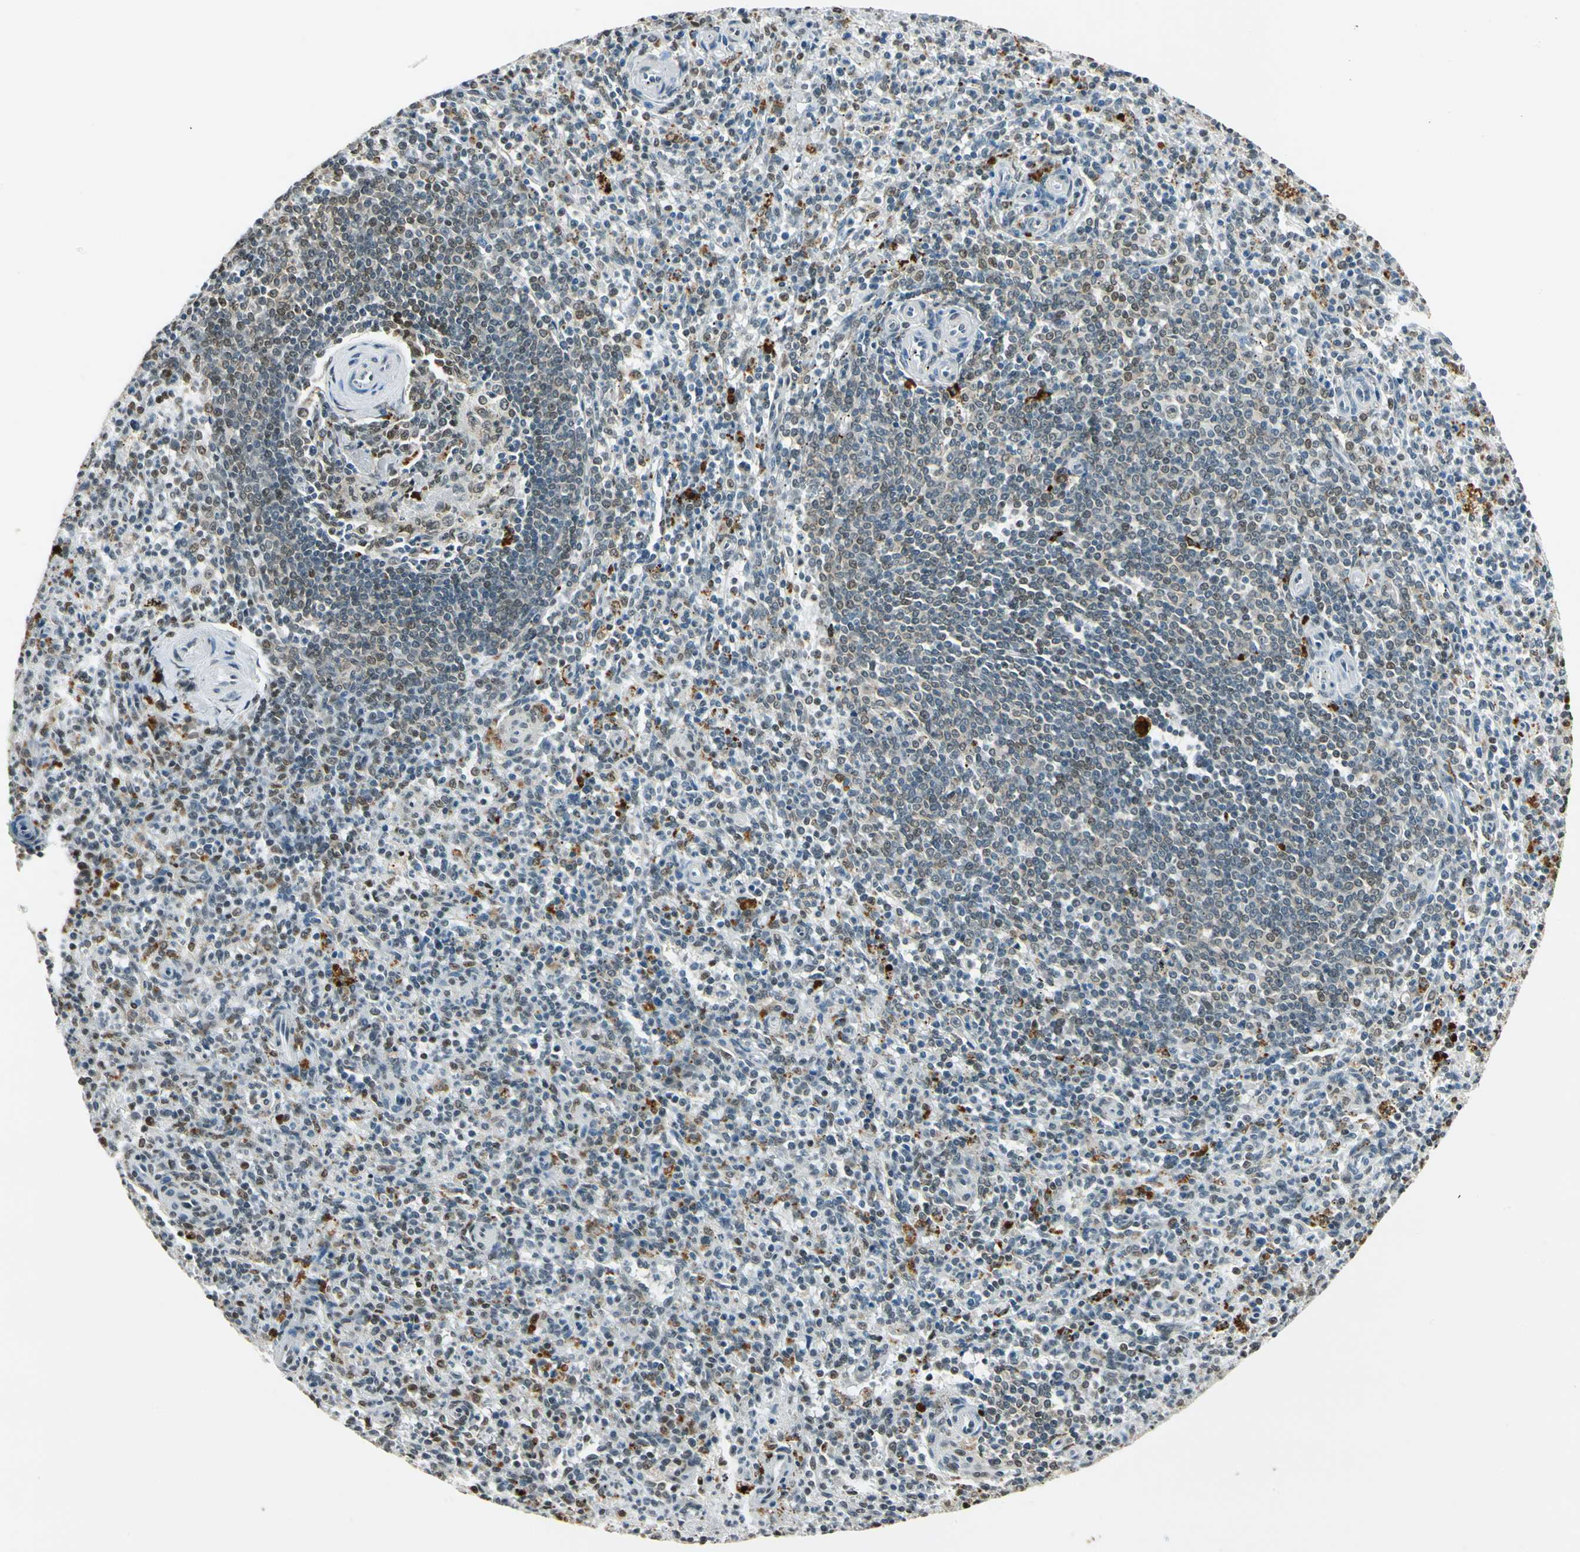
{"staining": {"intensity": "moderate", "quantity": "<25%", "location": "cytoplasmic/membranous,nuclear"}, "tissue": "spleen", "cell_type": "Cells in red pulp", "image_type": "normal", "snomed": [{"axis": "morphology", "description": "Normal tissue, NOS"}, {"axis": "topography", "description": "Spleen"}], "caption": "Brown immunohistochemical staining in unremarkable spleen exhibits moderate cytoplasmic/membranous,nuclear expression in approximately <25% of cells in red pulp.", "gene": "FANCG", "patient": {"sex": "male", "age": 72}}